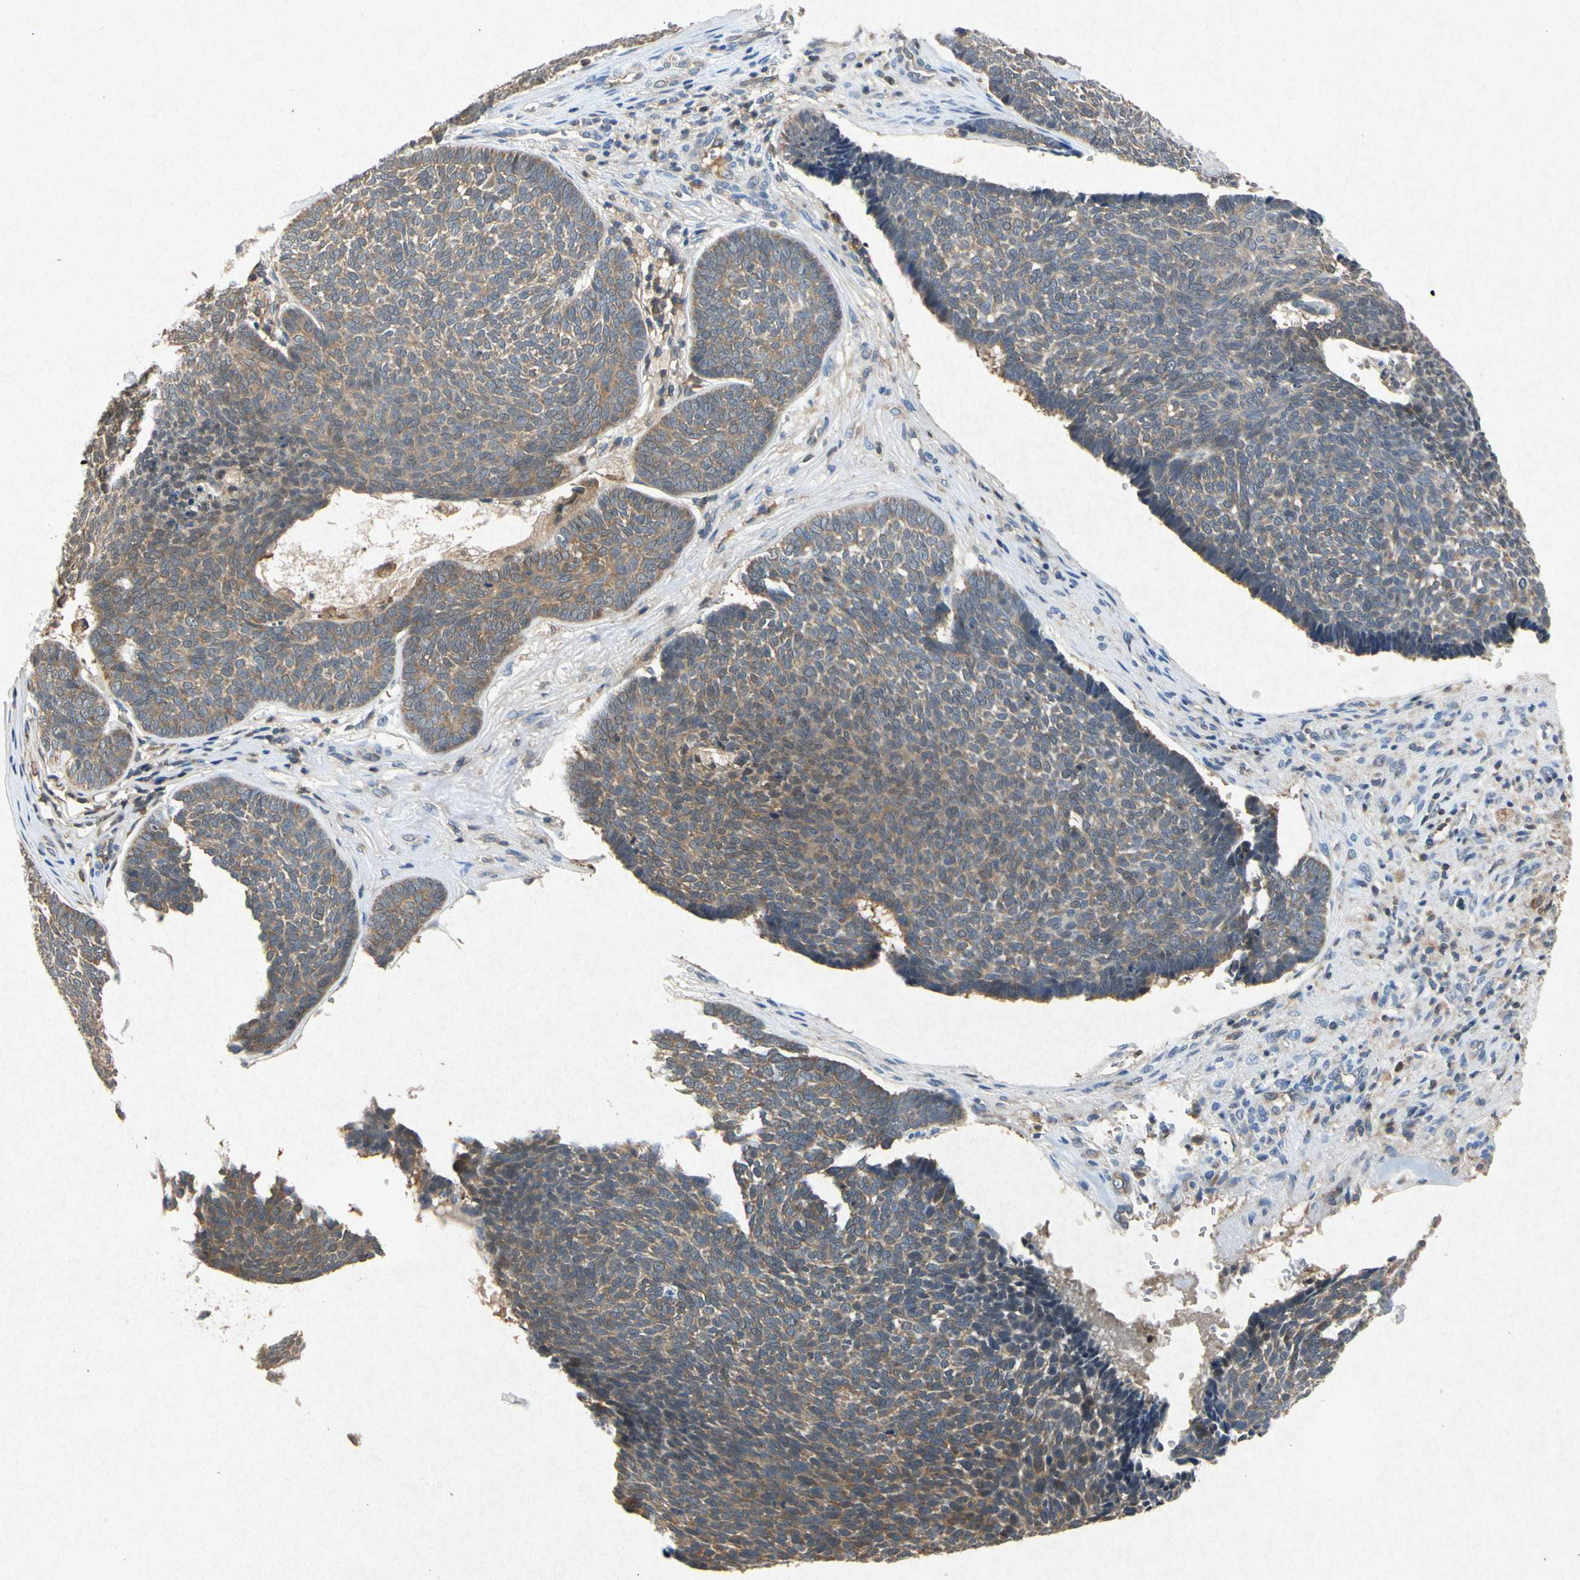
{"staining": {"intensity": "weak", "quantity": ">75%", "location": "cytoplasmic/membranous"}, "tissue": "skin cancer", "cell_type": "Tumor cells", "image_type": "cancer", "snomed": [{"axis": "morphology", "description": "Basal cell carcinoma"}, {"axis": "topography", "description": "Skin"}], "caption": "Protein expression analysis of human skin cancer reveals weak cytoplasmic/membranous positivity in approximately >75% of tumor cells. Nuclei are stained in blue.", "gene": "RPS6KA1", "patient": {"sex": "male", "age": 84}}